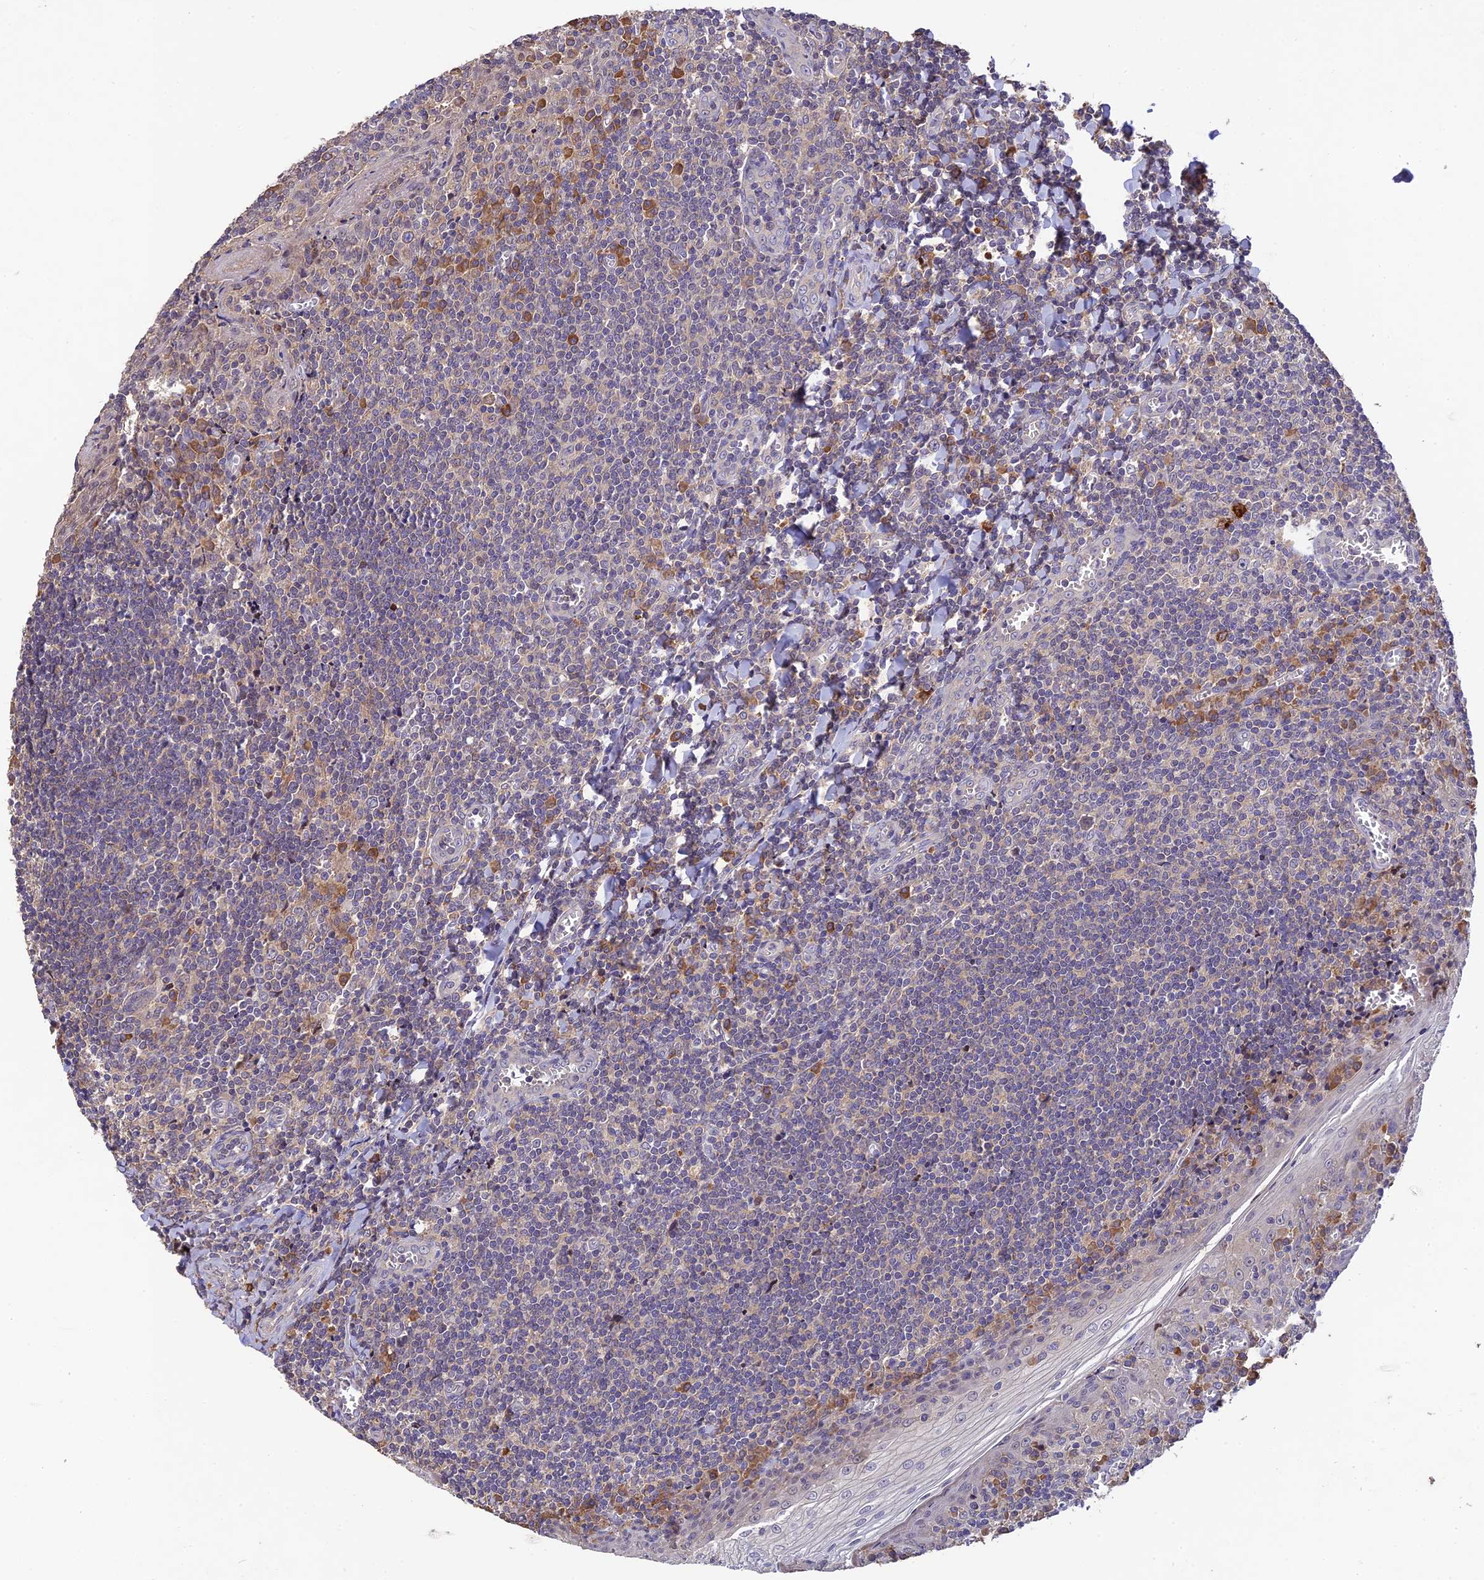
{"staining": {"intensity": "moderate", "quantity": "<25%", "location": "cytoplasmic/membranous"}, "tissue": "tonsil", "cell_type": "Germinal center cells", "image_type": "normal", "snomed": [{"axis": "morphology", "description": "Normal tissue, NOS"}, {"axis": "topography", "description": "Tonsil"}], "caption": "Tonsil was stained to show a protein in brown. There is low levels of moderate cytoplasmic/membranous expression in approximately <25% of germinal center cells. (IHC, brightfield microscopy, high magnification).", "gene": "DENND5B", "patient": {"sex": "male", "age": 27}}